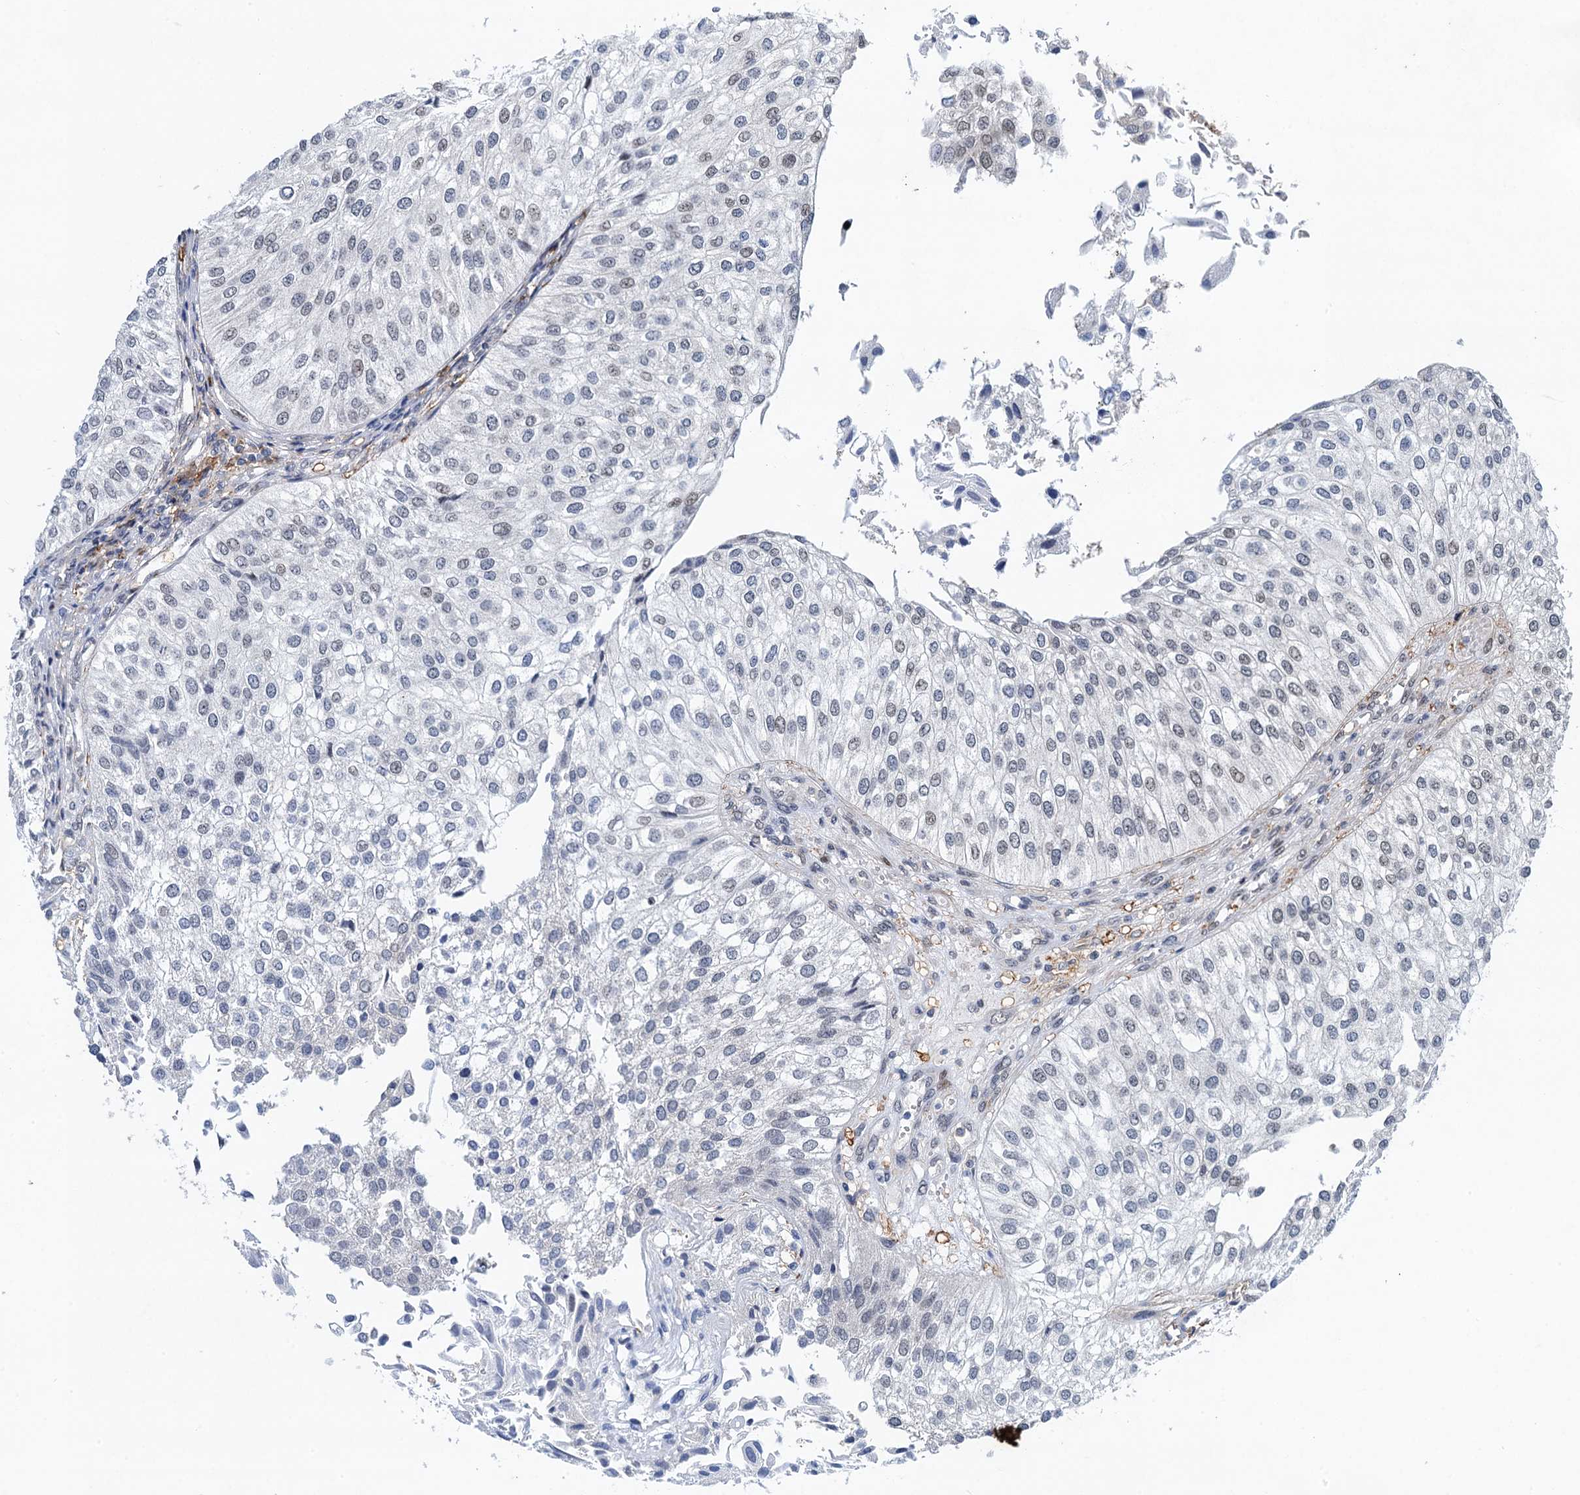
{"staining": {"intensity": "negative", "quantity": "none", "location": "none"}, "tissue": "urothelial cancer", "cell_type": "Tumor cells", "image_type": "cancer", "snomed": [{"axis": "morphology", "description": "Urothelial carcinoma, Low grade"}, {"axis": "topography", "description": "Urinary bladder"}], "caption": "IHC photomicrograph of human urothelial carcinoma (low-grade) stained for a protein (brown), which reveals no staining in tumor cells.", "gene": "TMA16", "patient": {"sex": "female", "age": 89}}